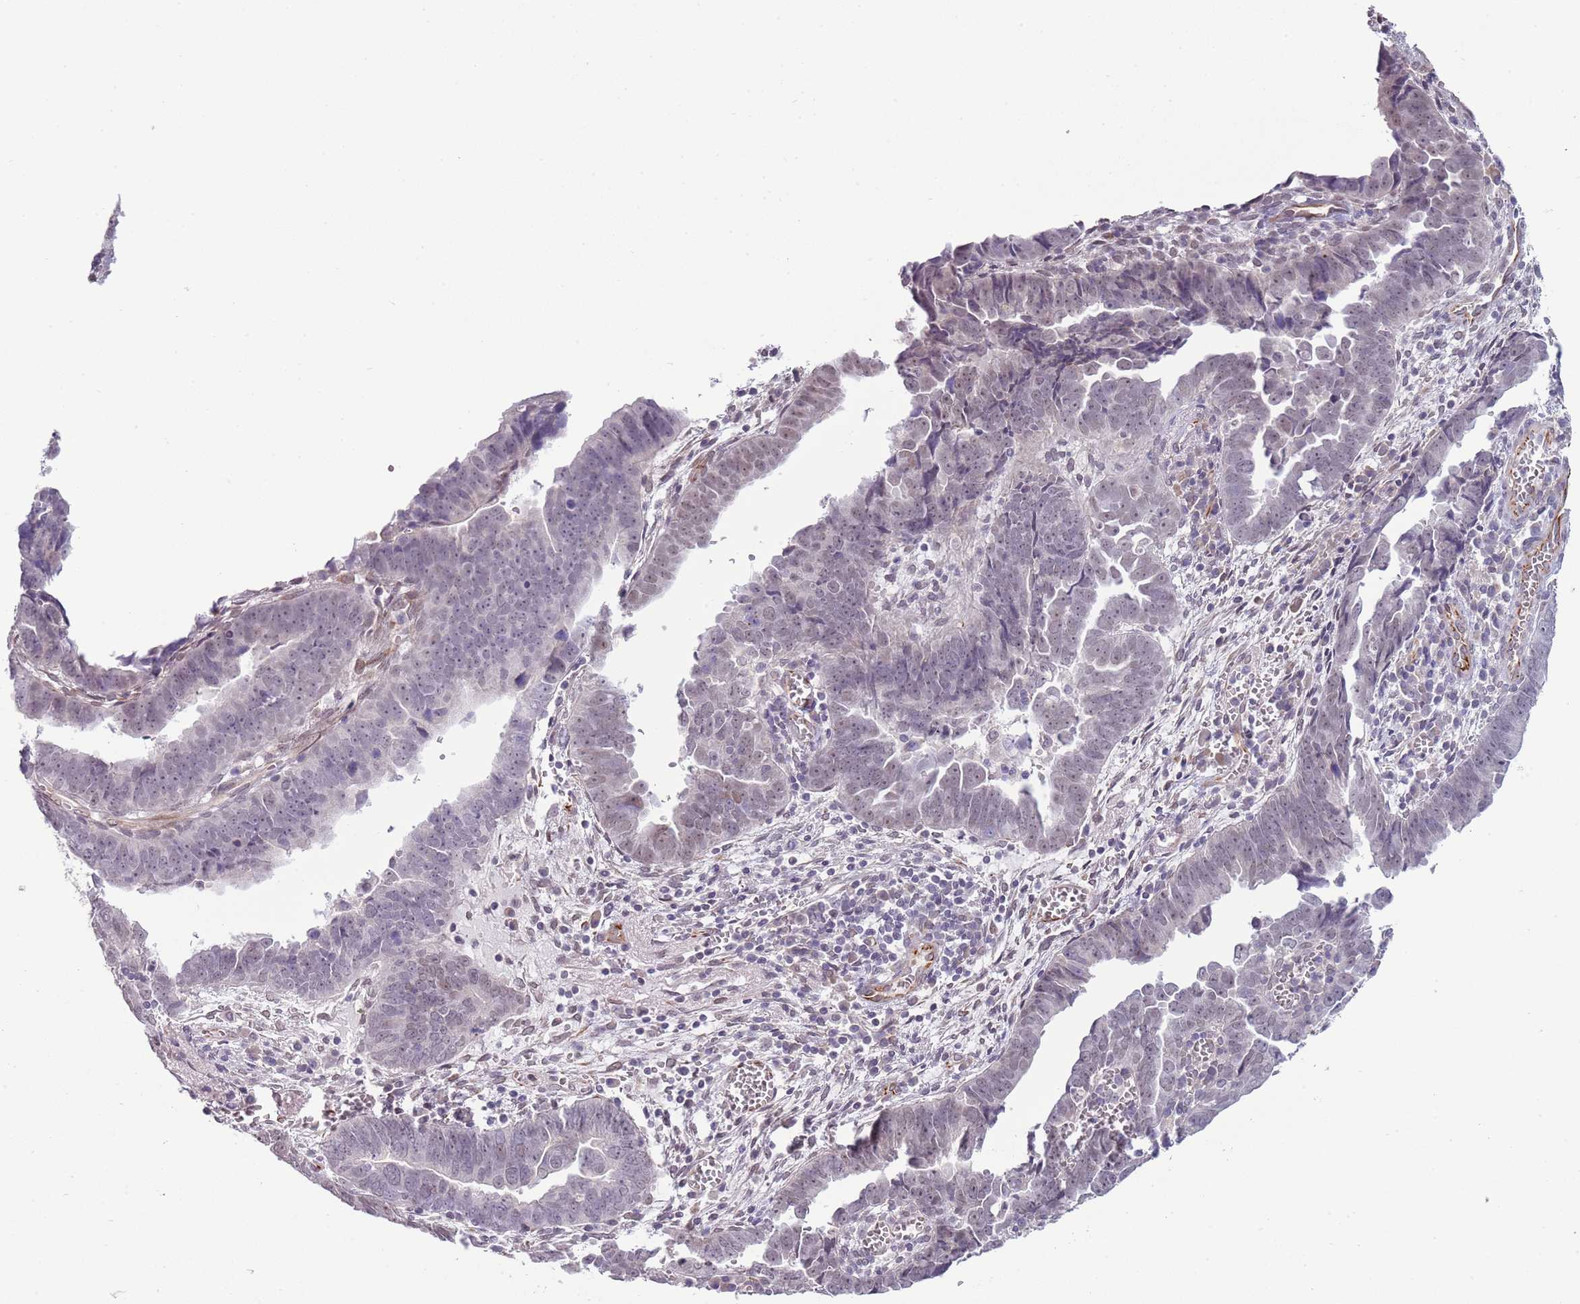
{"staining": {"intensity": "weak", "quantity": "<25%", "location": "nuclear"}, "tissue": "endometrial cancer", "cell_type": "Tumor cells", "image_type": "cancer", "snomed": [{"axis": "morphology", "description": "Adenocarcinoma, NOS"}, {"axis": "topography", "description": "Endometrium"}], "caption": "Tumor cells are negative for protein expression in human endometrial adenocarcinoma. (Brightfield microscopy of DAB (3,3'-diaminobenzidine) immunohistochemistry at high magnification).", "gene": "NBPF3", "patient": {"sex": "female", "age": 75}}